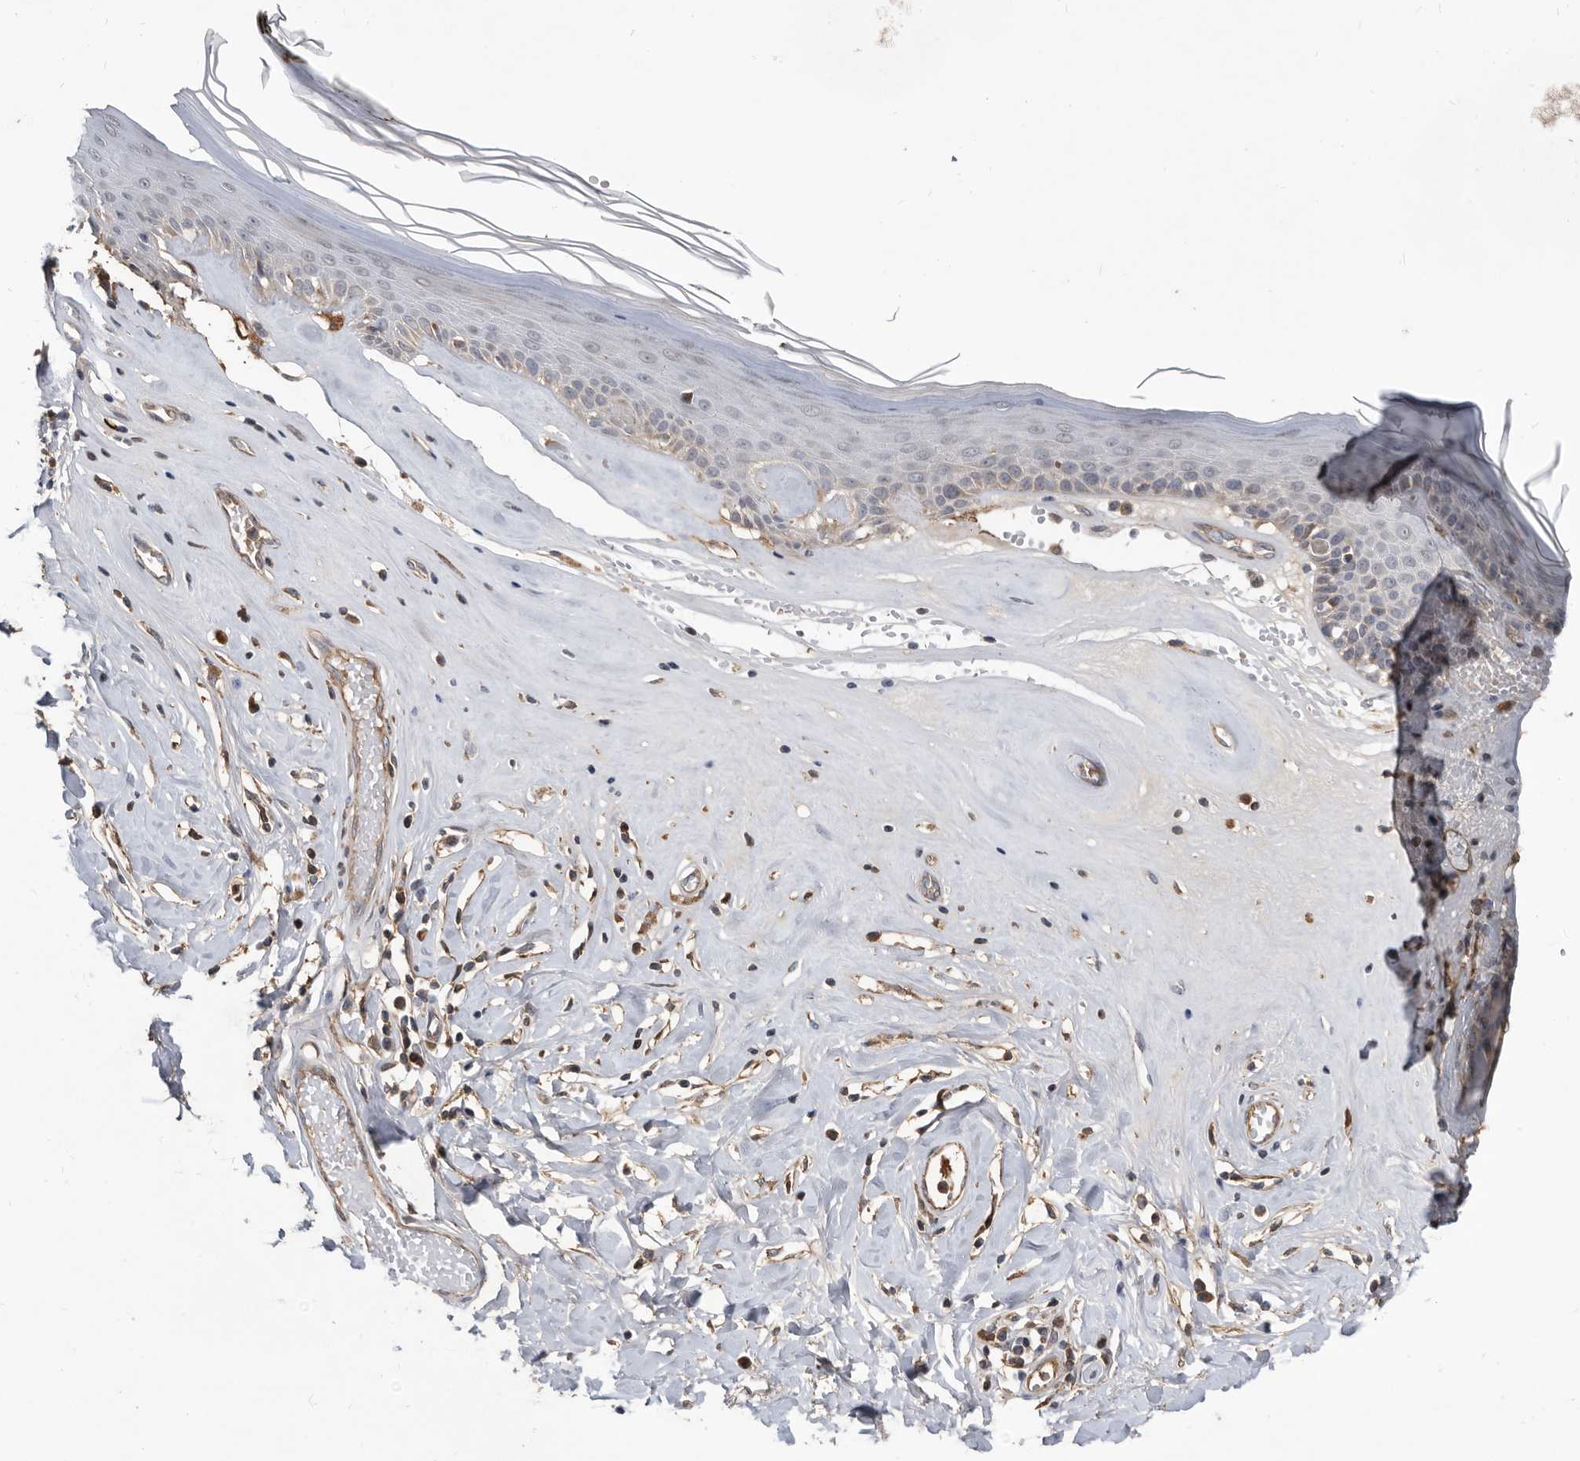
{"staining": {"intensity": "weak", "quantity": "<25%", "location": "cytoplasmic/membranous"}, "tissue": "skin", "cell_type": "Epidermal cells", "image_type": "normal", "snomed": [{"axis": "morphology", "description": "Normal tissue, NOS"}, {"axis": "morphology", "description": "Inflammation, NOS"}, {"axis": "topography", "description": "Vulva"}], "caption": "Epidermal cells show no significant protein positivity in benign skin.", "gene": "PI15", "patient": {"sex": "female", "age": 84}}